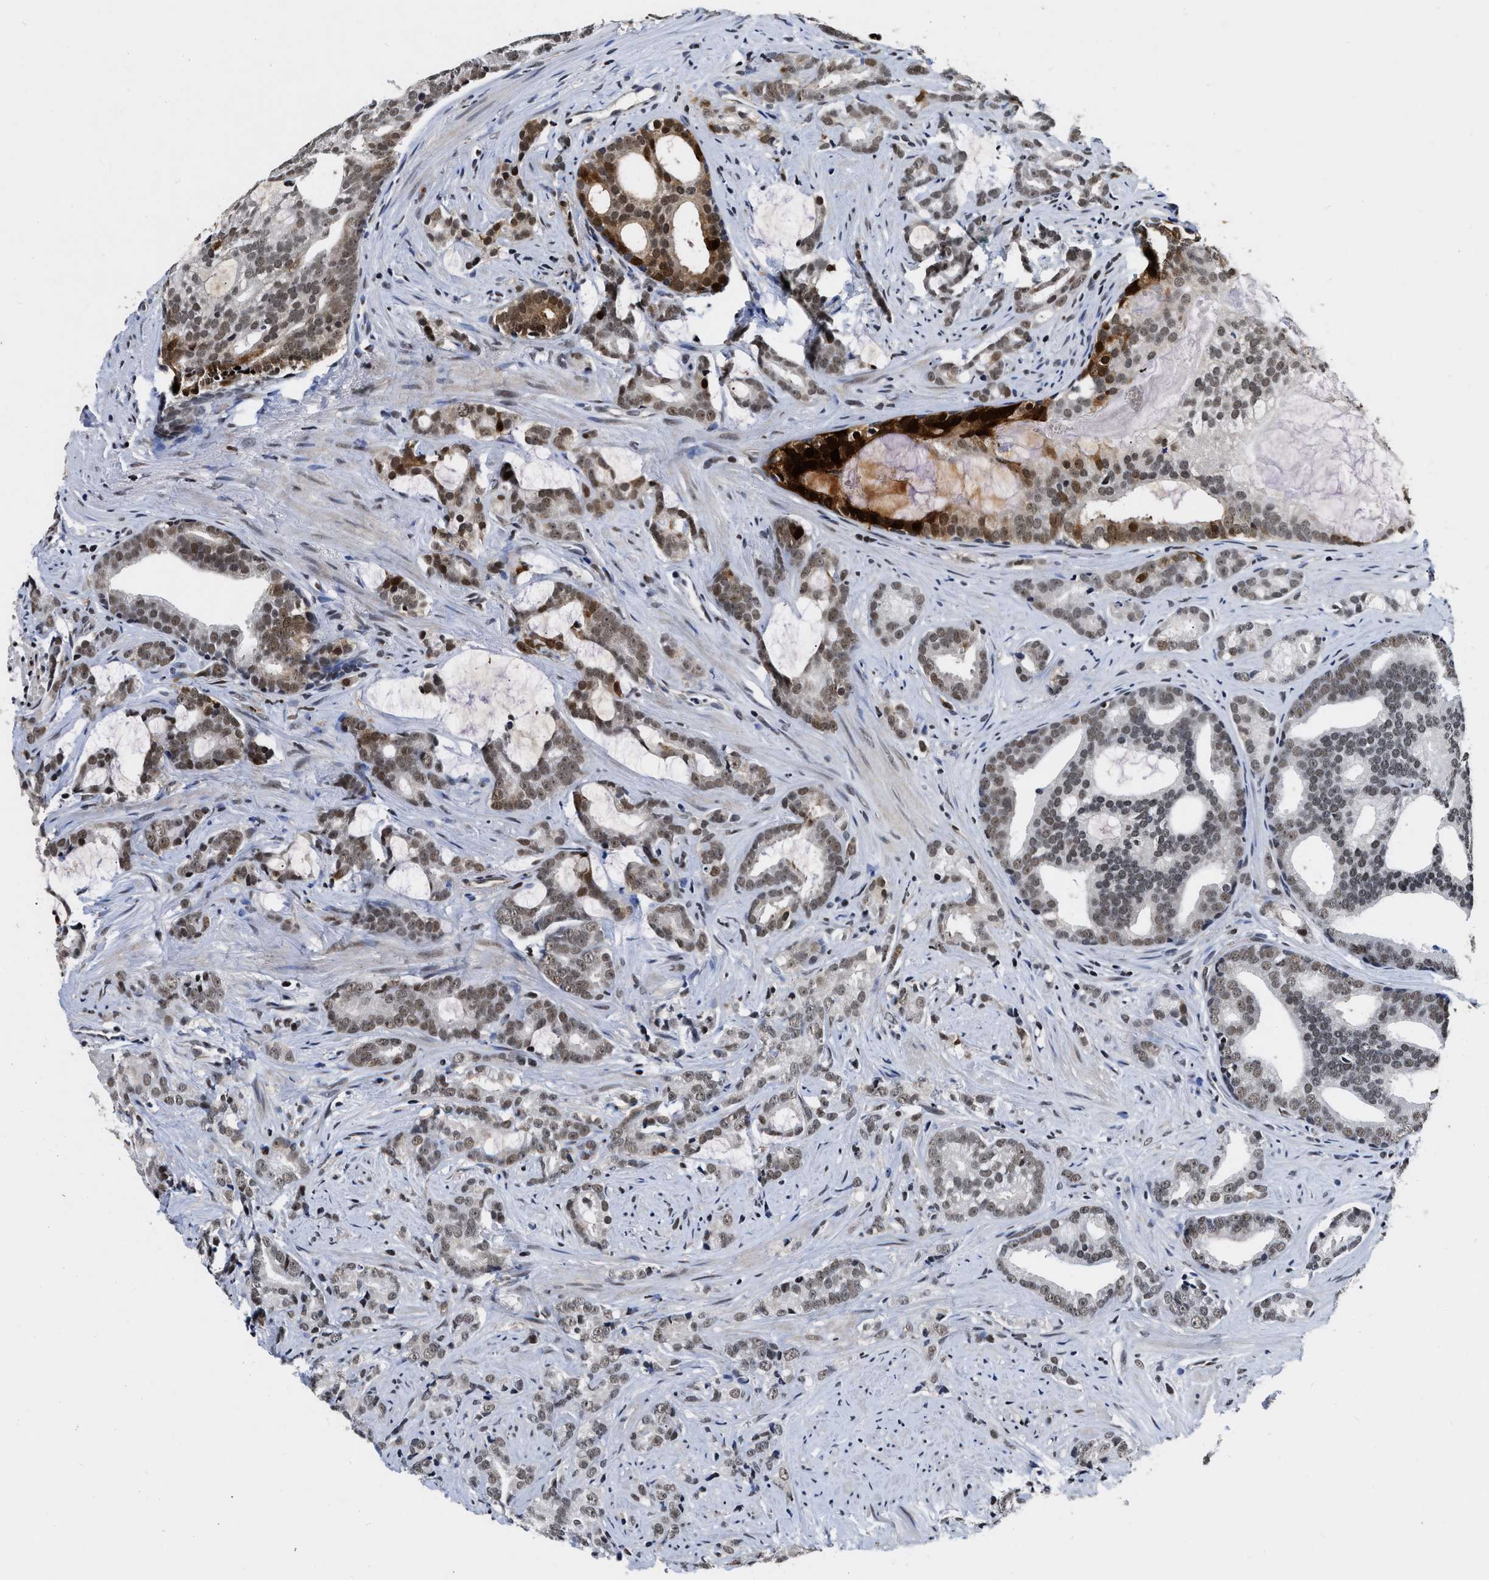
{"staining": {"intensity": "moderate", "quantity": "<25%", "location": "cytoplasmic/membranous,nuclear"}, "tissue": "prostate cancer", "cell_type": "Tumor cells", "image_type": "cancer", "snomed": [{"axis": "morphology", "description": "Adenocarcinoma, Low grade"}, {"axis": "topography", "description": "Prostate"}], "caption": "IHC (DAB (3,3'-diaminobenzidine)) staining of human prostate cancer (adenocarcinoma (low-grade)) reveals moderate cytoplasmic/membranous and nuclear protein staining in about <25% of tumor cells.", "gene": "CCNE1", "patient": {"sex": "male", "age": 58}}